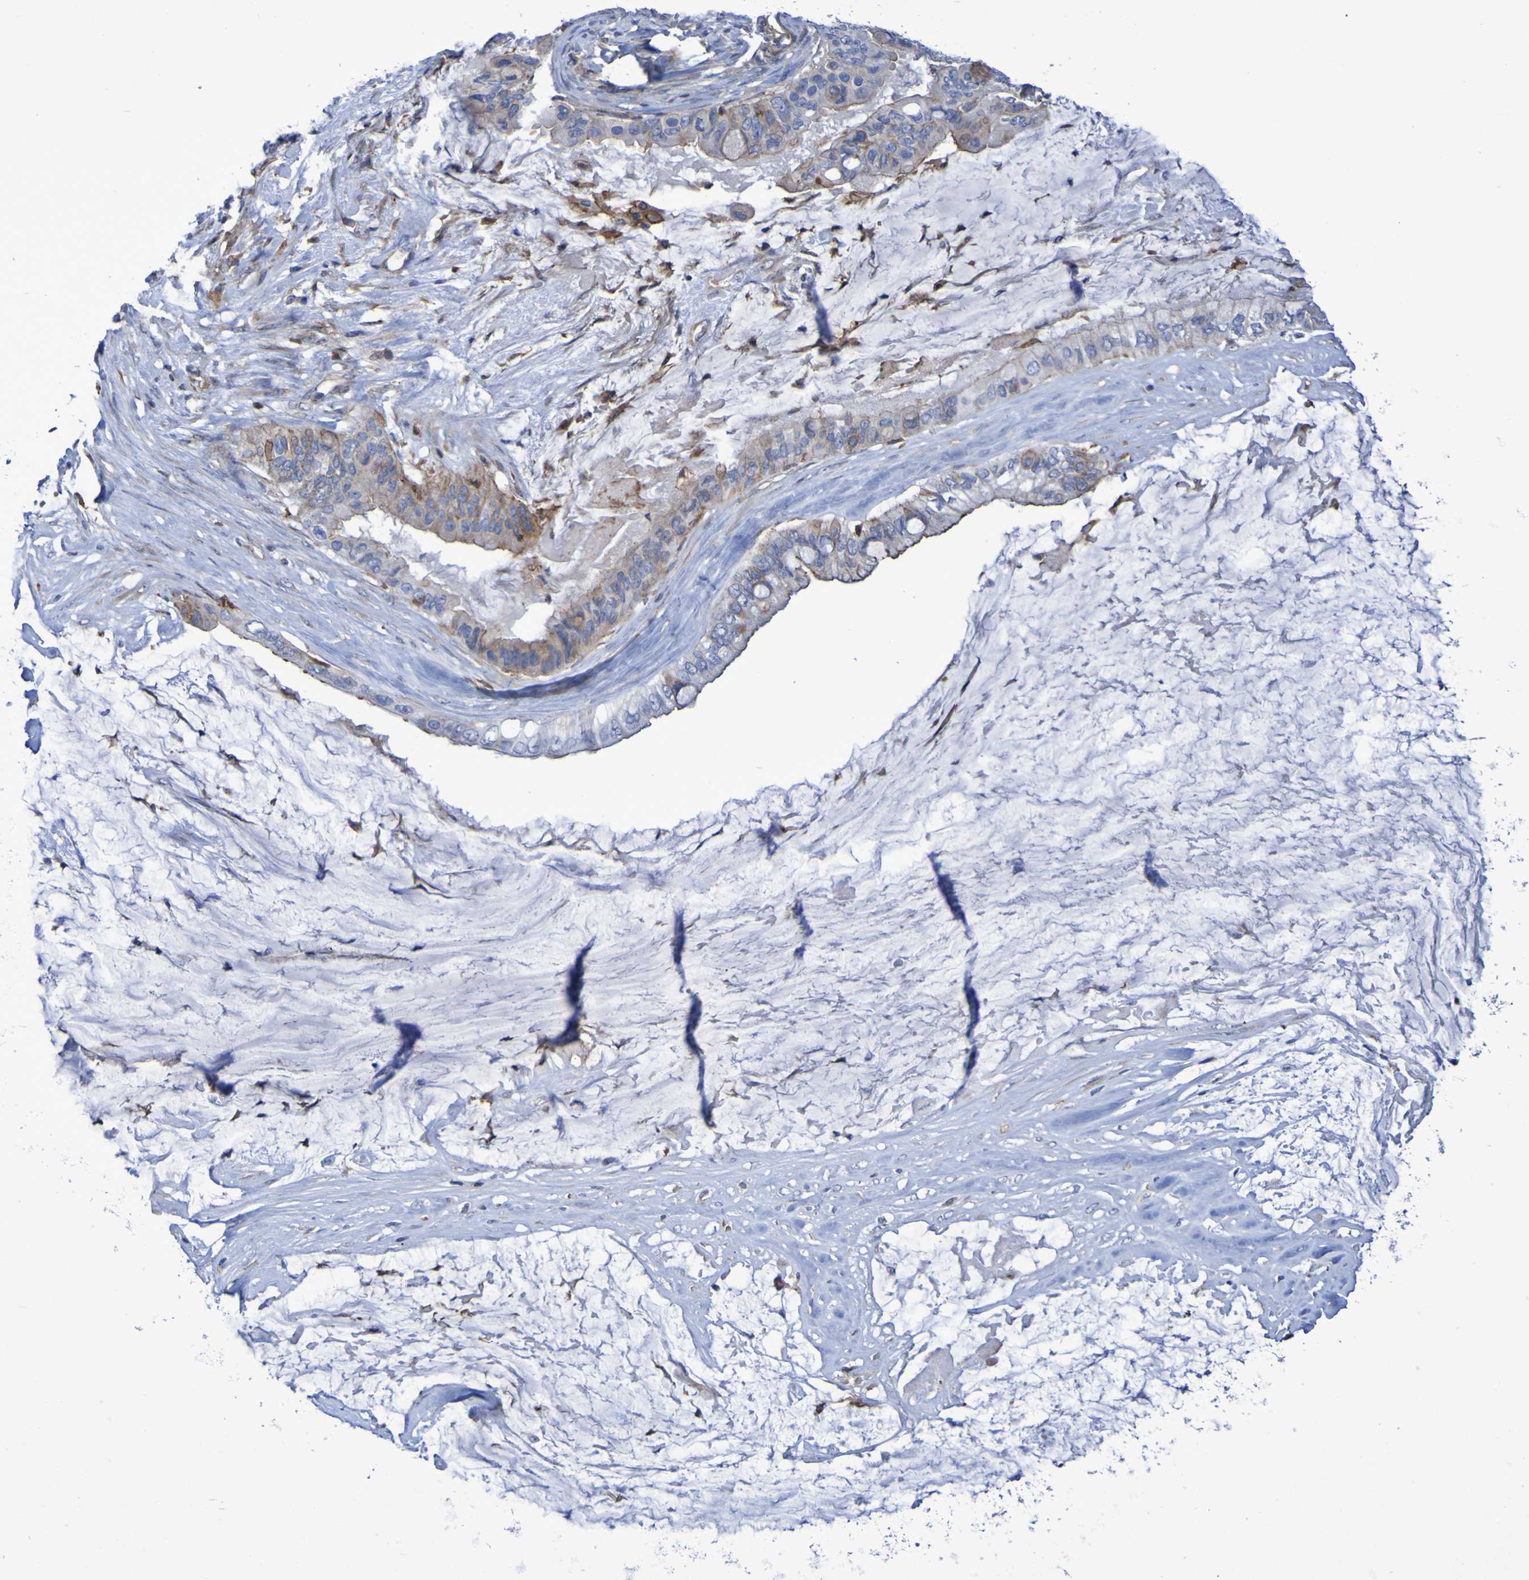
{"staining": {"intensity": "weak", "quantity": "25%-75%", "location": "cytoplasmic/membranous"}, "tissue": "ovarian cancer", "cell_type": "Tumor cells", "image_type": "cancer", "snomed": [{"axis": "morphology", "description": "Cystadenocarcinoma, mucinous, NOS"}, {"axis": "topography", "description": "Ovary"}], "caption": "Protein expression analysis of ovarian mucinous cystadenocarcinoma displays weak cytoplasmic/membranous positivity in approximately 25%-75% of tumor cells.", "gene": "SCRG1", "patient": {"sex": "female", "age": 80}}